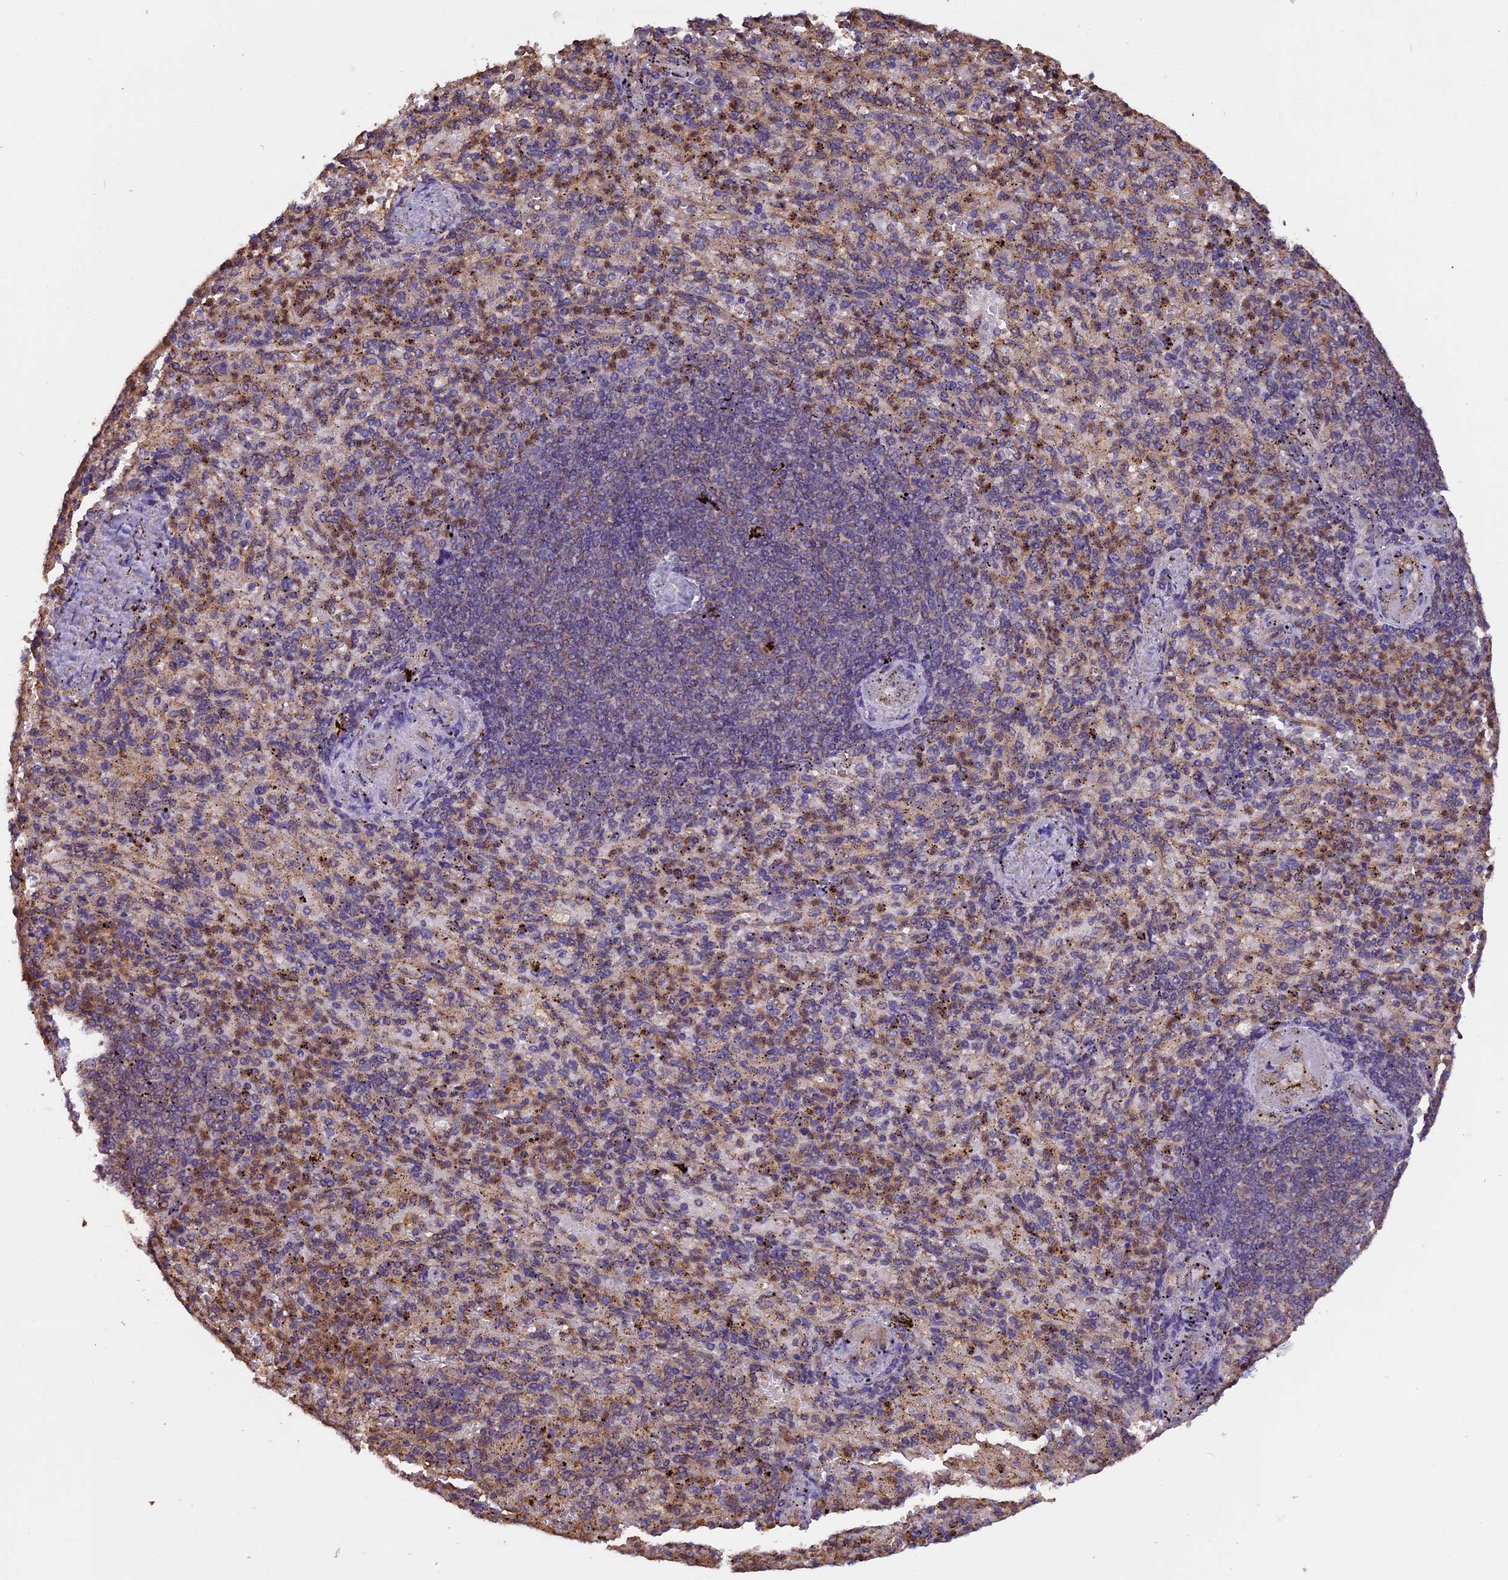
{"staining": {"intensity": "moderate", "quantity": "<25%", "location": "cytoplasmic/membranous"}, "tissue": "spleen", "cell_type": "Cells in red pulp", "image_type": "normal", "snomed": [{"axis": "morphology", "description": "Normal tissue, NOS"}, {"axis": "topography", "description": "Spleen"}], "caption": "Immunohistochemistry (IHC) (DAB) staining of normal spleen demonstrates moderate cytoplasmic/membranous protein staining in approximately <25% of cells in red pulp.", "gene": "CHMP2A", "patient": {"sex": "female", "age": 74}}